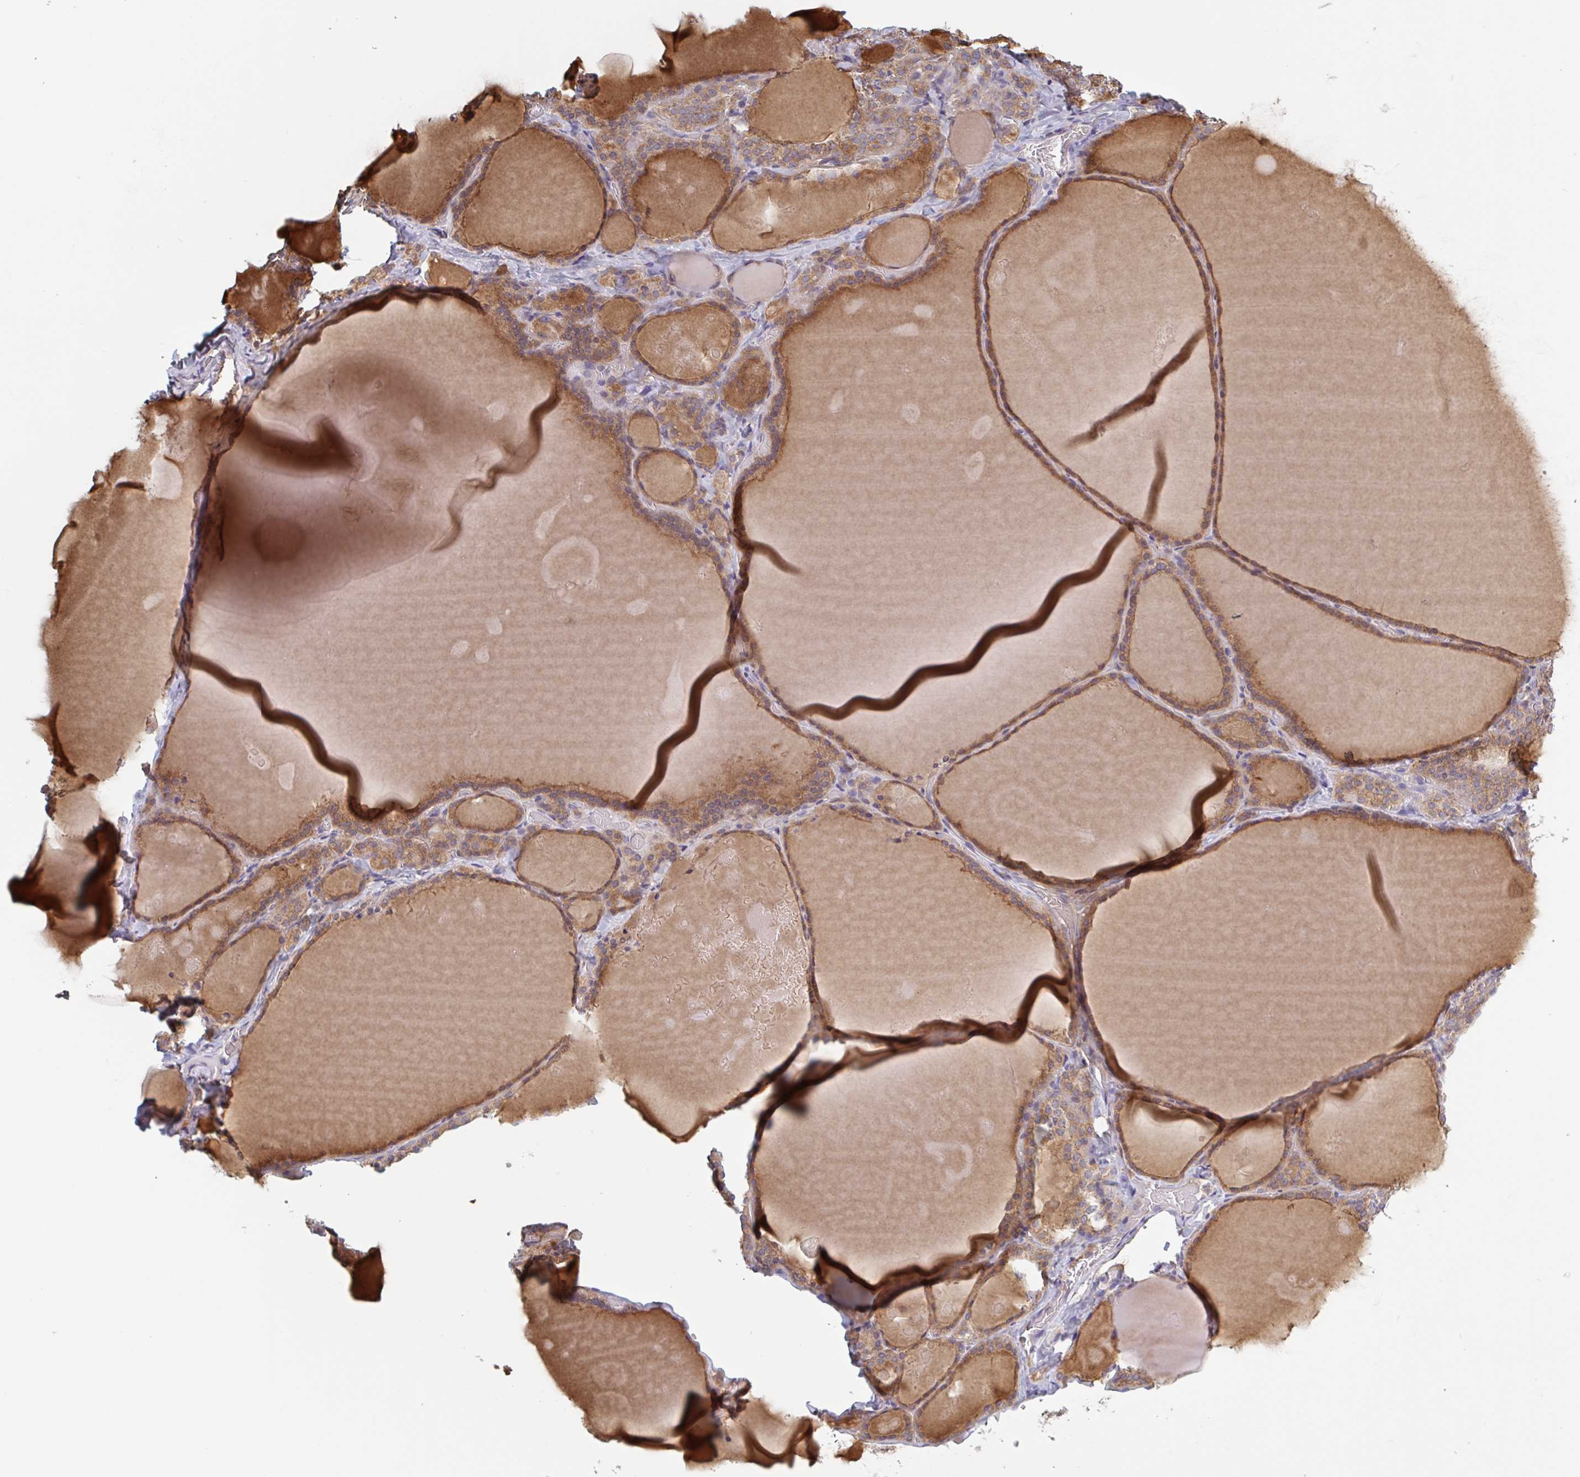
{"staining": {"intensity": "moderate", "quantity": ">75%", "location": "cytoplasmic/membranous"}, "tissue": "thyroid gland", "cell_type": "Glandular cells", "image_type": "normal", "snomed": [{"axis": "morphology", "description": "Normal tissue, NOS"}, {"axis": "topography", "description": "Thyroid gland"}], "caption": "Brown immunohistochemical staining in benign human thyroid gland displays moderate cytoplasmic/membranous positivity in about >75% of glandular cells. (Stains: DAB in brown, nuclei in blue, Microscopy: brightfield microscopy at high magnification).", "gene": "SURF1", "patient": {"sex": "male", "age": 56}}